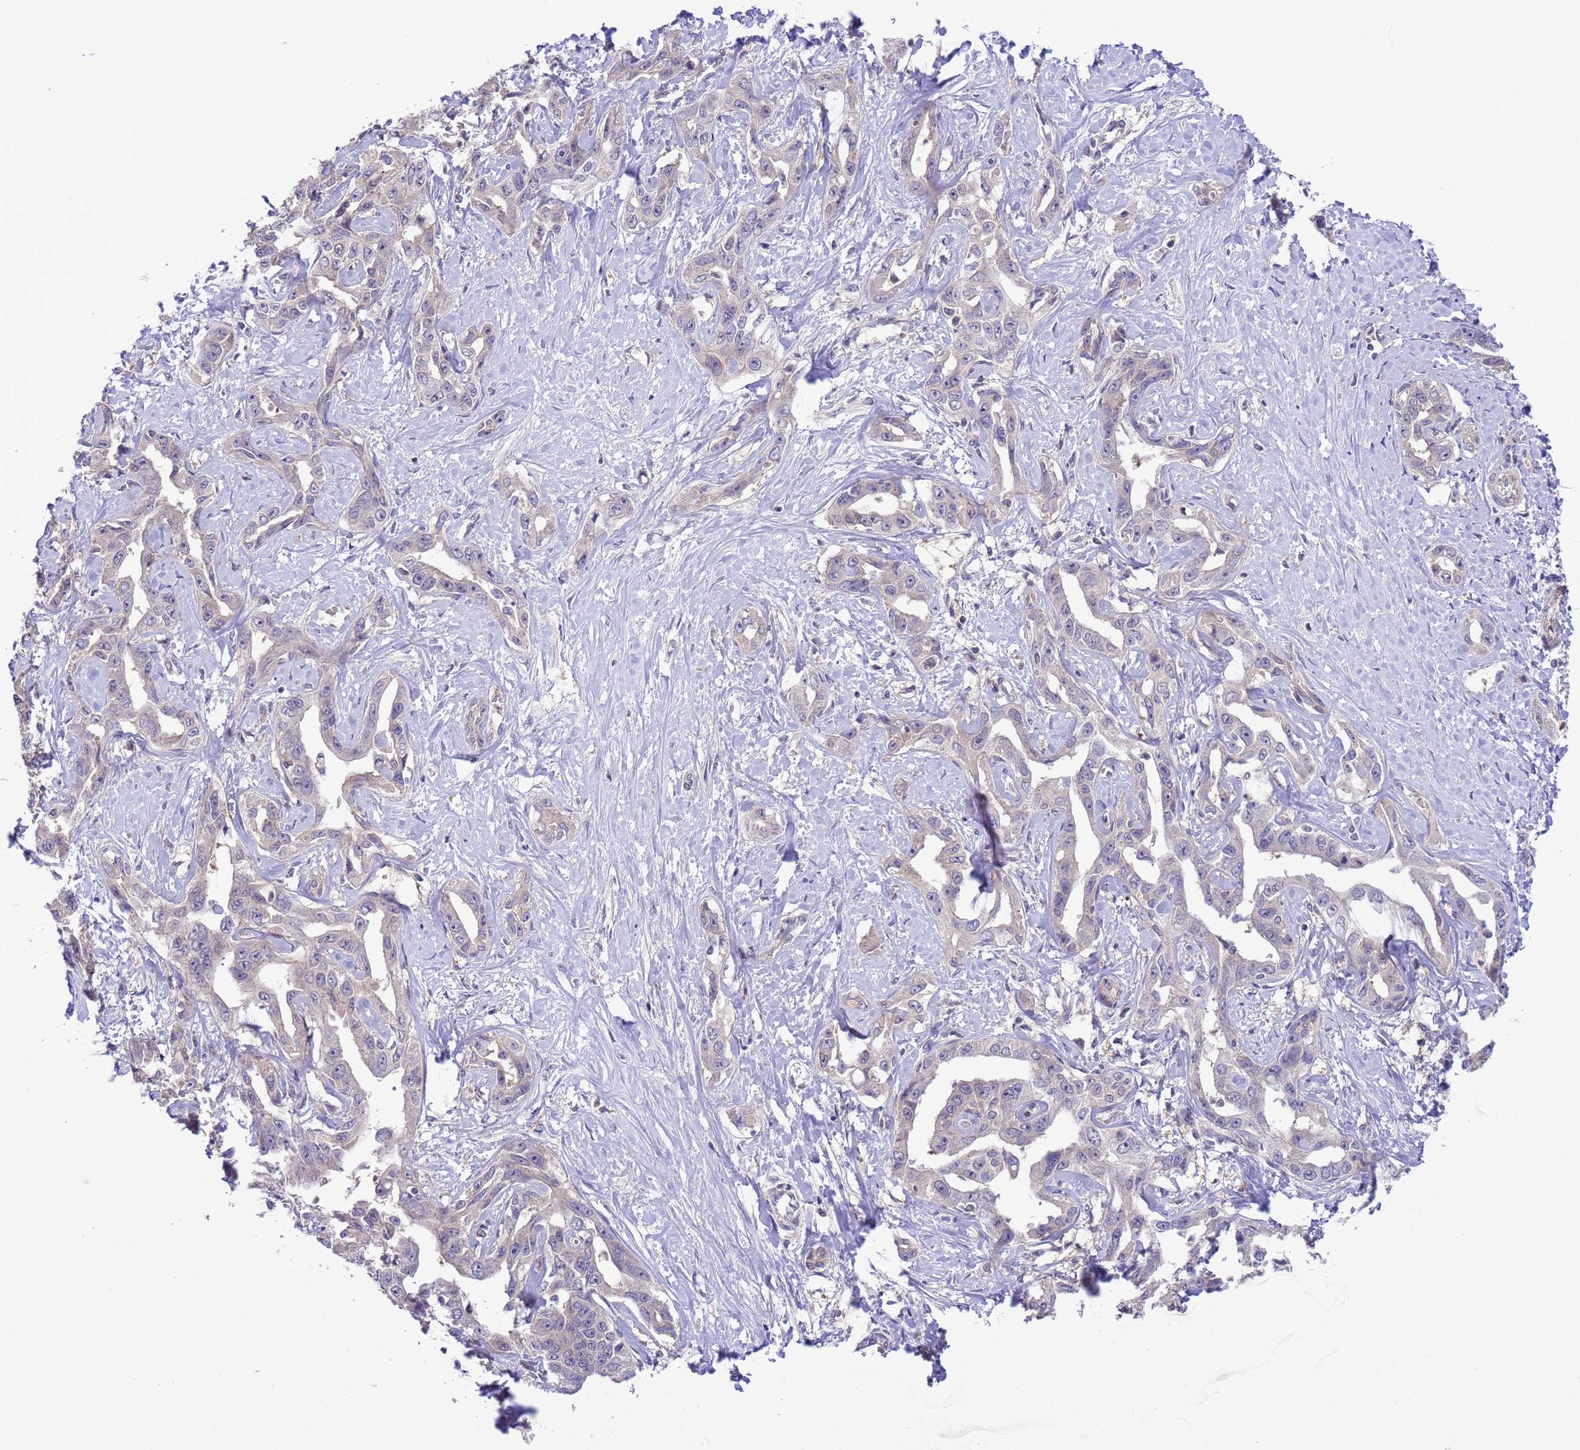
{"staining": {"intensity": "weak", "quantity": "<25%", "location": "cytoplasmic/membranous"}, "tissue": "liver cancer", "cell_type": "Tumor cells", "image_type": "cancer", "snomed": [{"axis": "morphology", "description": "Cholangiocarcinoma"}, {"axis": "topography", "description": "Liver"}], "caption": "The immunohistochemistry micrograph has no significant expression in tumor cells of cholangiocarcinoma (liver) tissue.", "gene": "GJA10", "patient": {"sex": "male", "age": 59}}